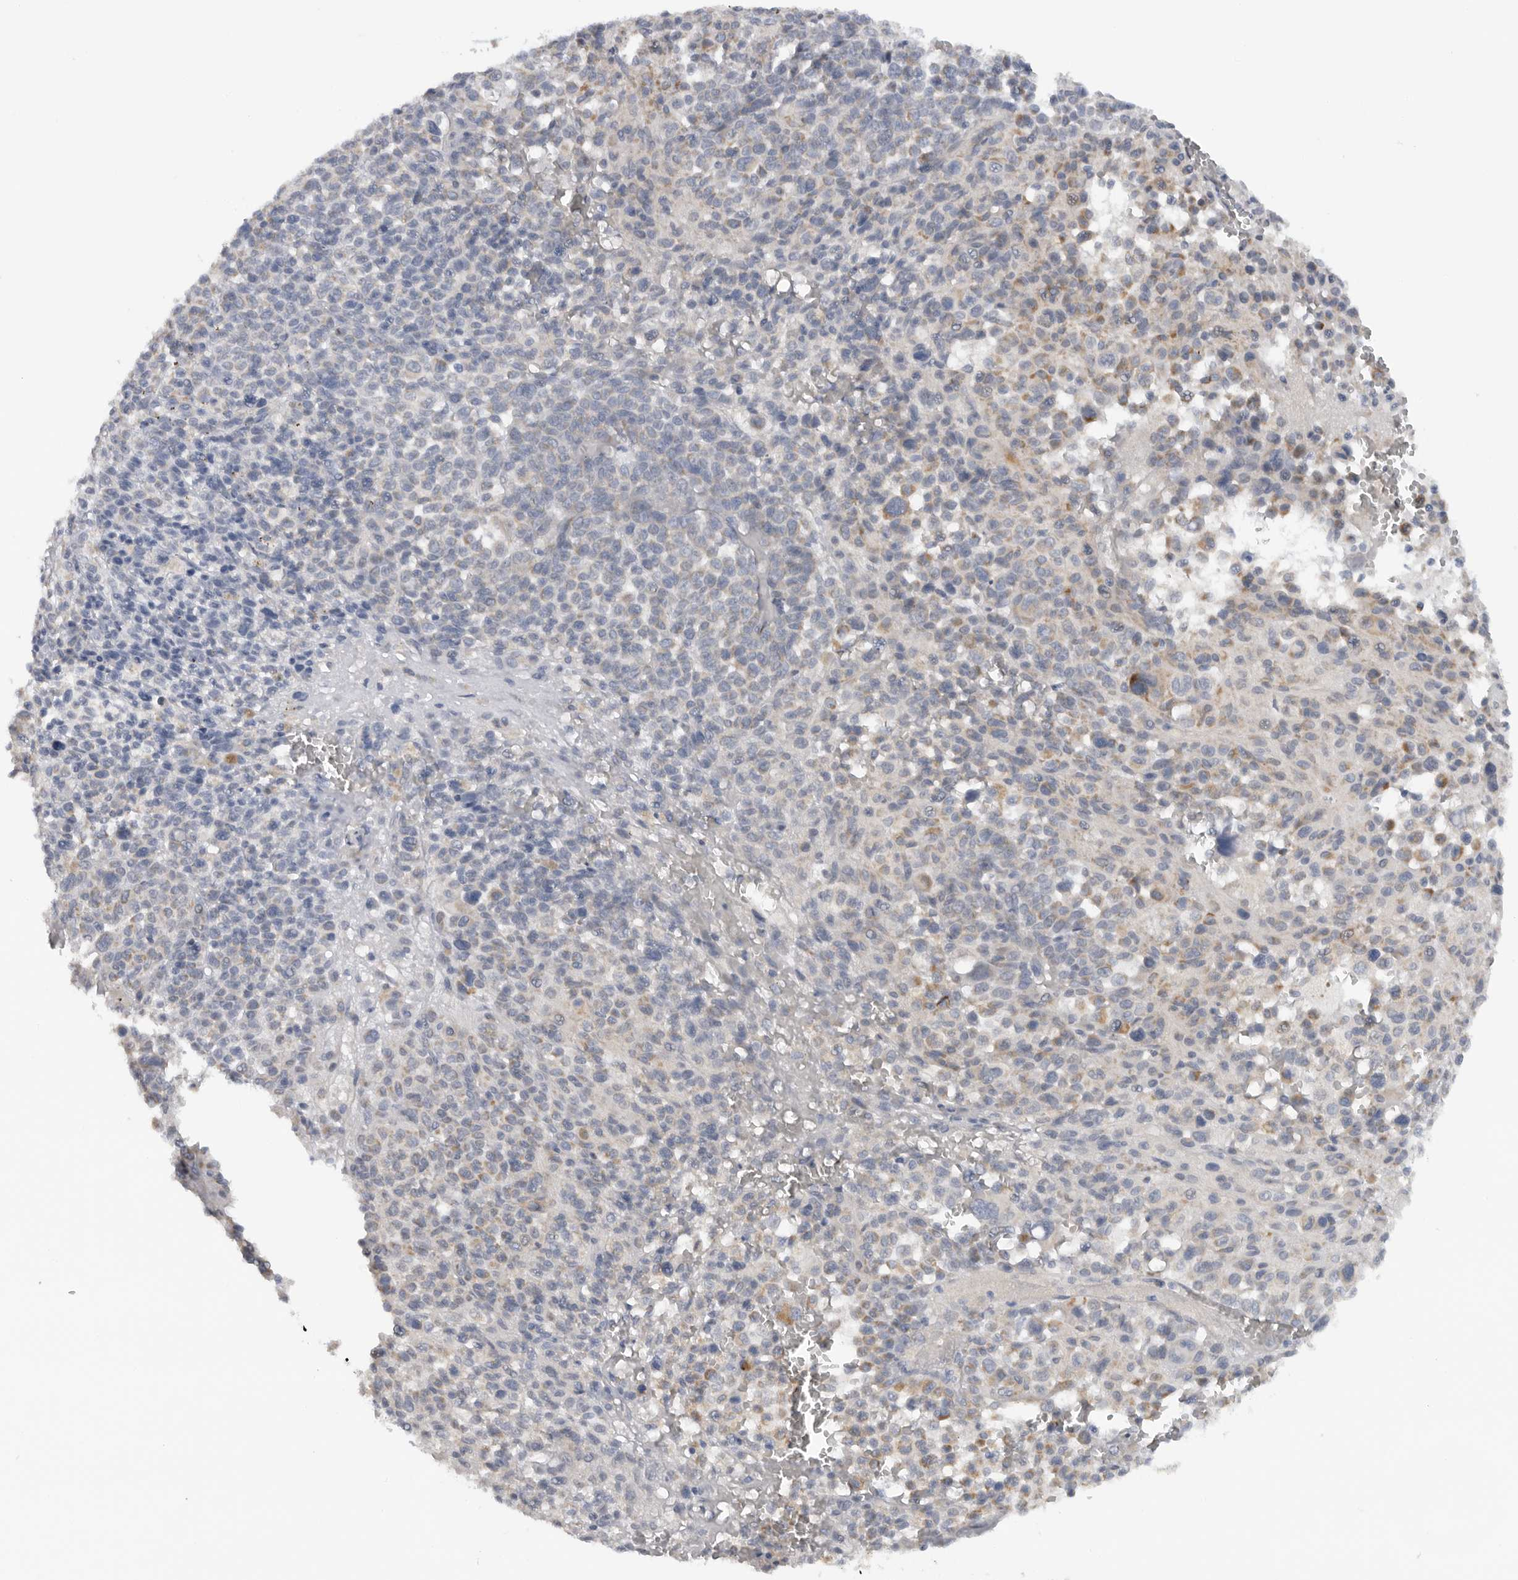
{"staining": {"intensity": "weak", "quantity": "<25%", "location": "cytoplasmic/membranous"}, "tissue": "melanoma", "cell_type": "Tumor cells", "image_type": "cancer", "snomed": [{"axis": "morphology", "description": "Malignant melanoma, Metastatic site"}, {"axis": "topography", "description": "Skin"}], "caption": "This is a photomicrograph of immunohistochemistry staining of melanoma, which shows no positivity in tumor cells.", "gene": "DYRK2", "patient": {"sex": "female", "age": 74}}